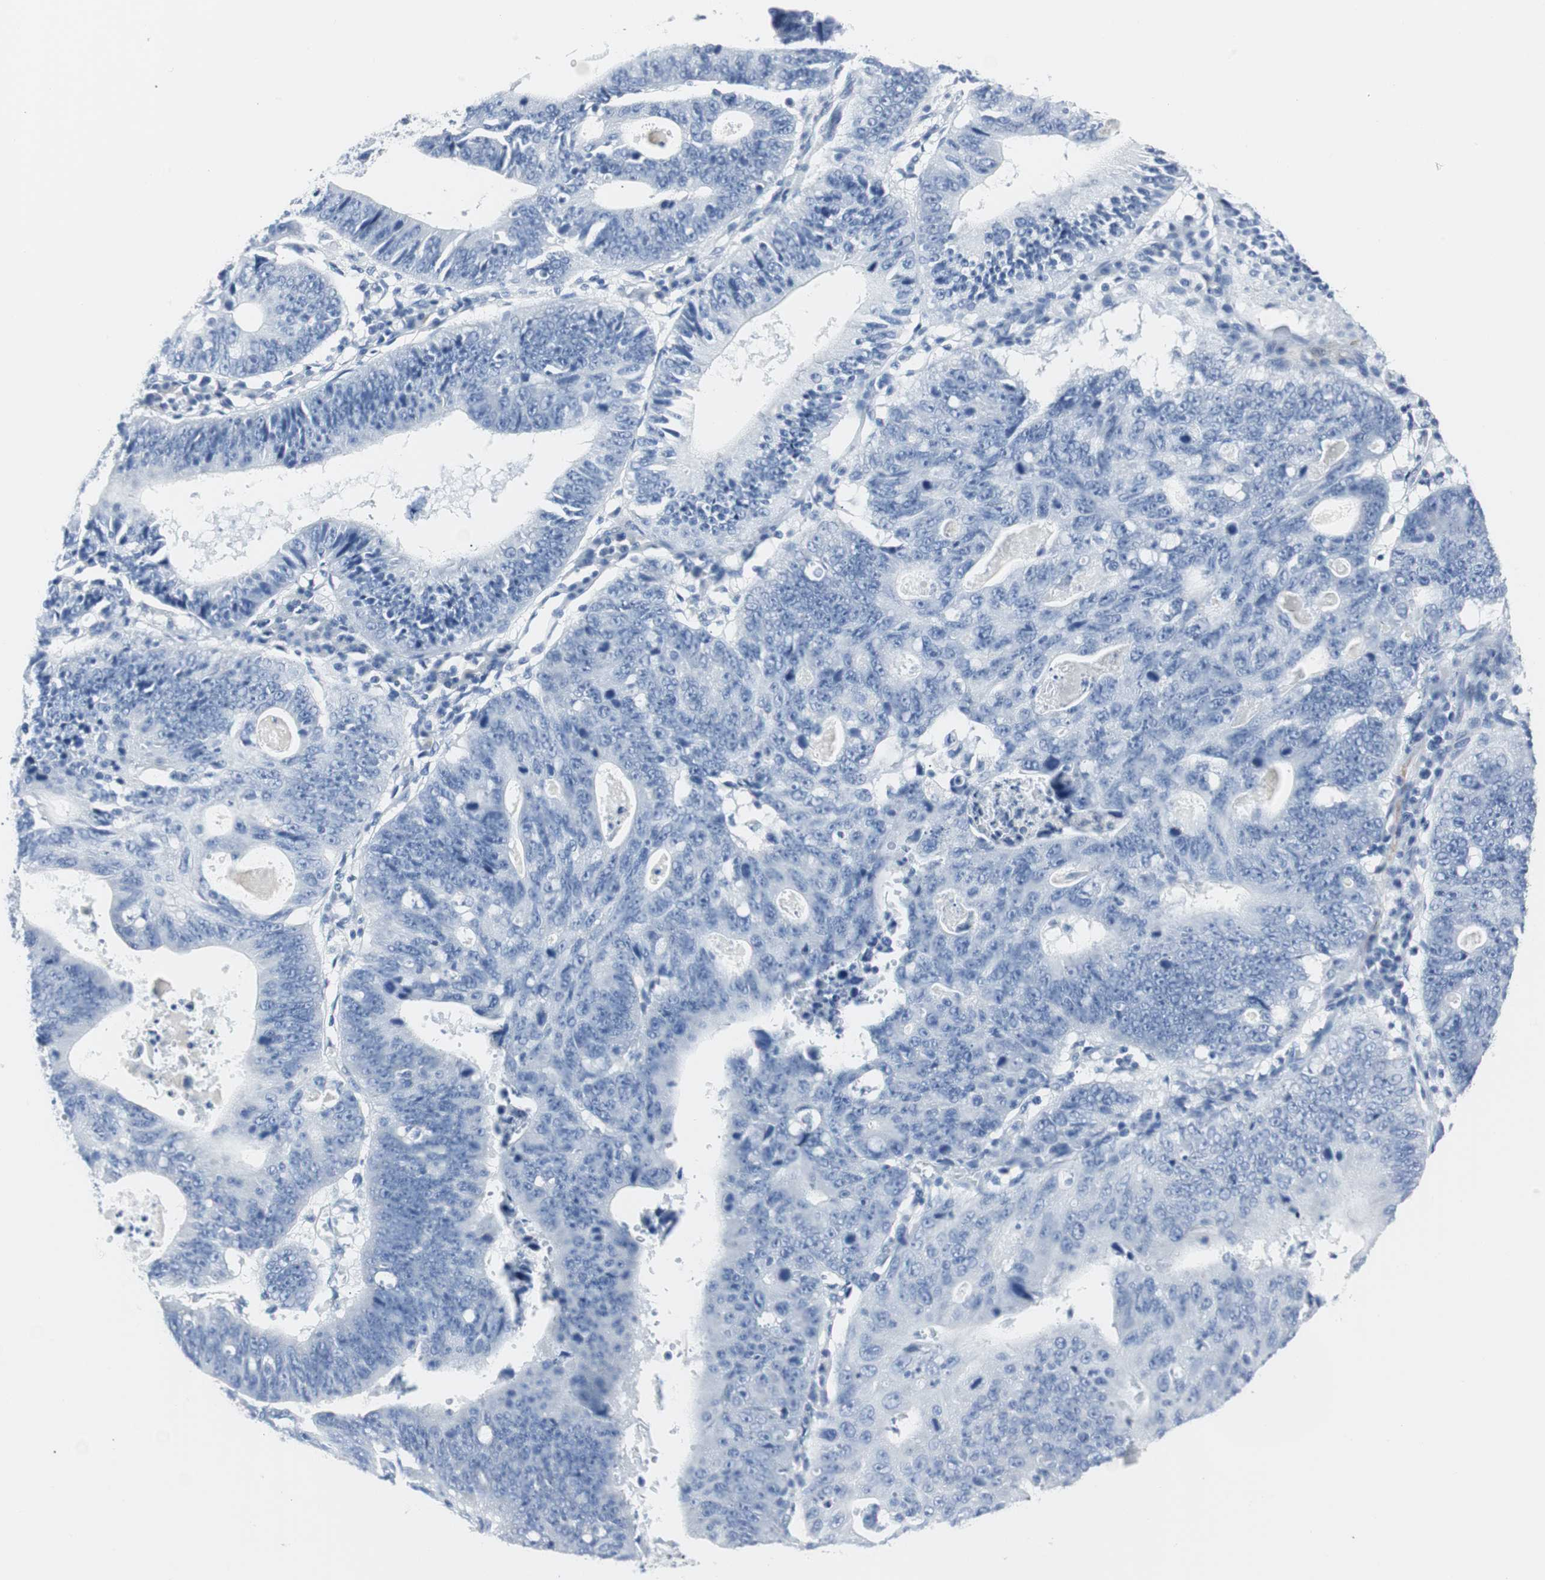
{"staining": {"intensity": "negative", "quantity": "none", "location": "none"}, "tissue": "stomach cancer", "cell_type": "Tumor cells", "image_type": "cancer", "snomed": [{"axis": "morphology", "description": "Adenocarcinoma, NOS"}, {"axis": "topography", "description": "Stomach"}], "caption": "An image of human stomach adenocarcinoma is negative for staining in tumor cells. (DAB (3,3'-diaminobenzidine) immunohistochemistry, high magnification).", "gene": "GAP43", "patient": {"sex": "male", "age": 59}}